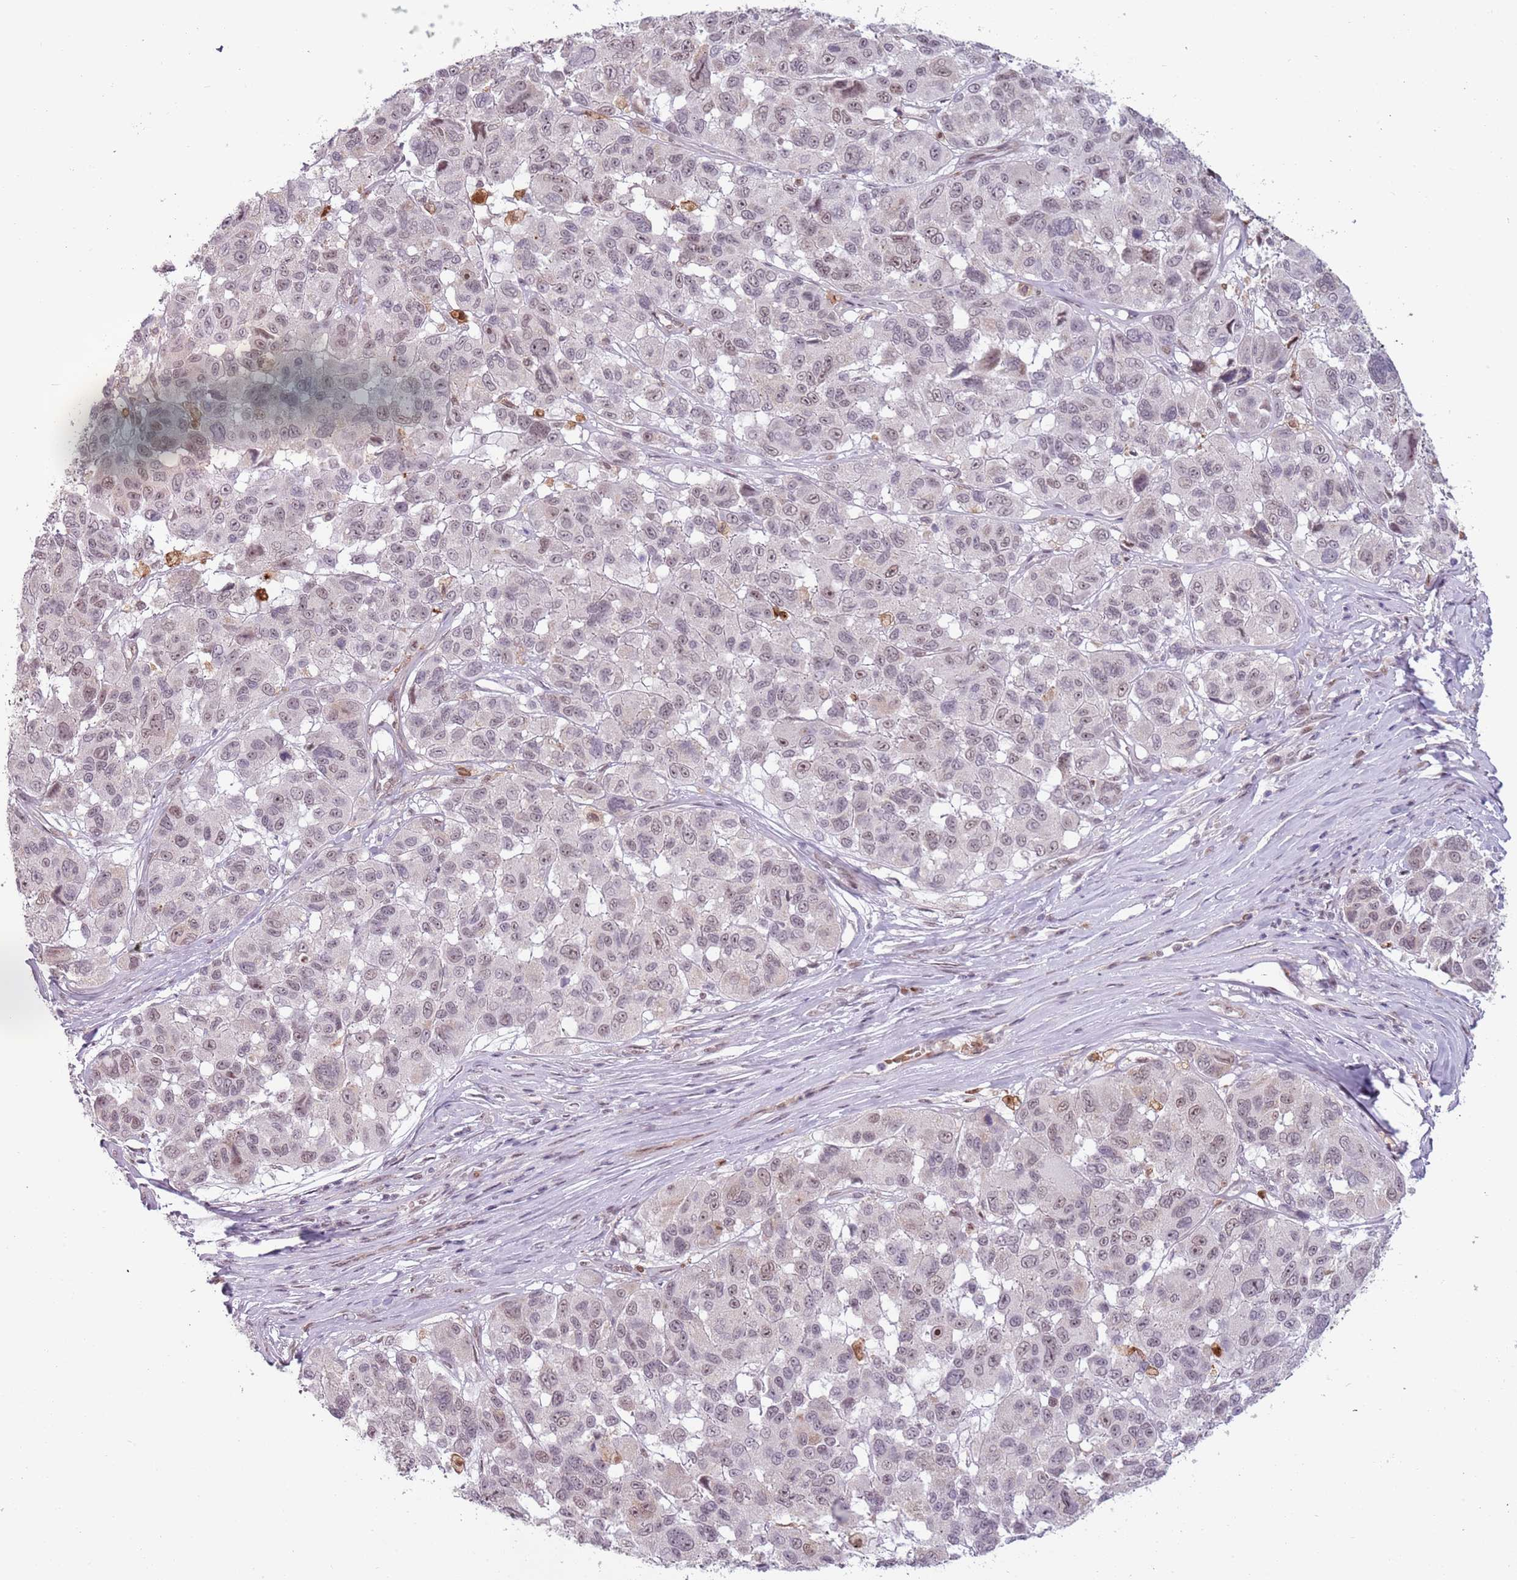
{"staining": {"intensity": "weak", "quantity": "25%-75%", "location": "nuclear"}, "tissue": "melanoma", "cell_type": "Tumor cells", "image_type": "cancer", "snomed": [{"axis": "morphology", "description": "Malignant melanoma, NOS"}, {"axis": "topography", "description": "Skin"}], "caption": "Human malignant melanoma stained for a protein (brown) reveals weak nuclear positive staining in about 25%-75% of tumor cells.", "gene": "REXO4", "patient": {"sex": "female", "age": 66}}